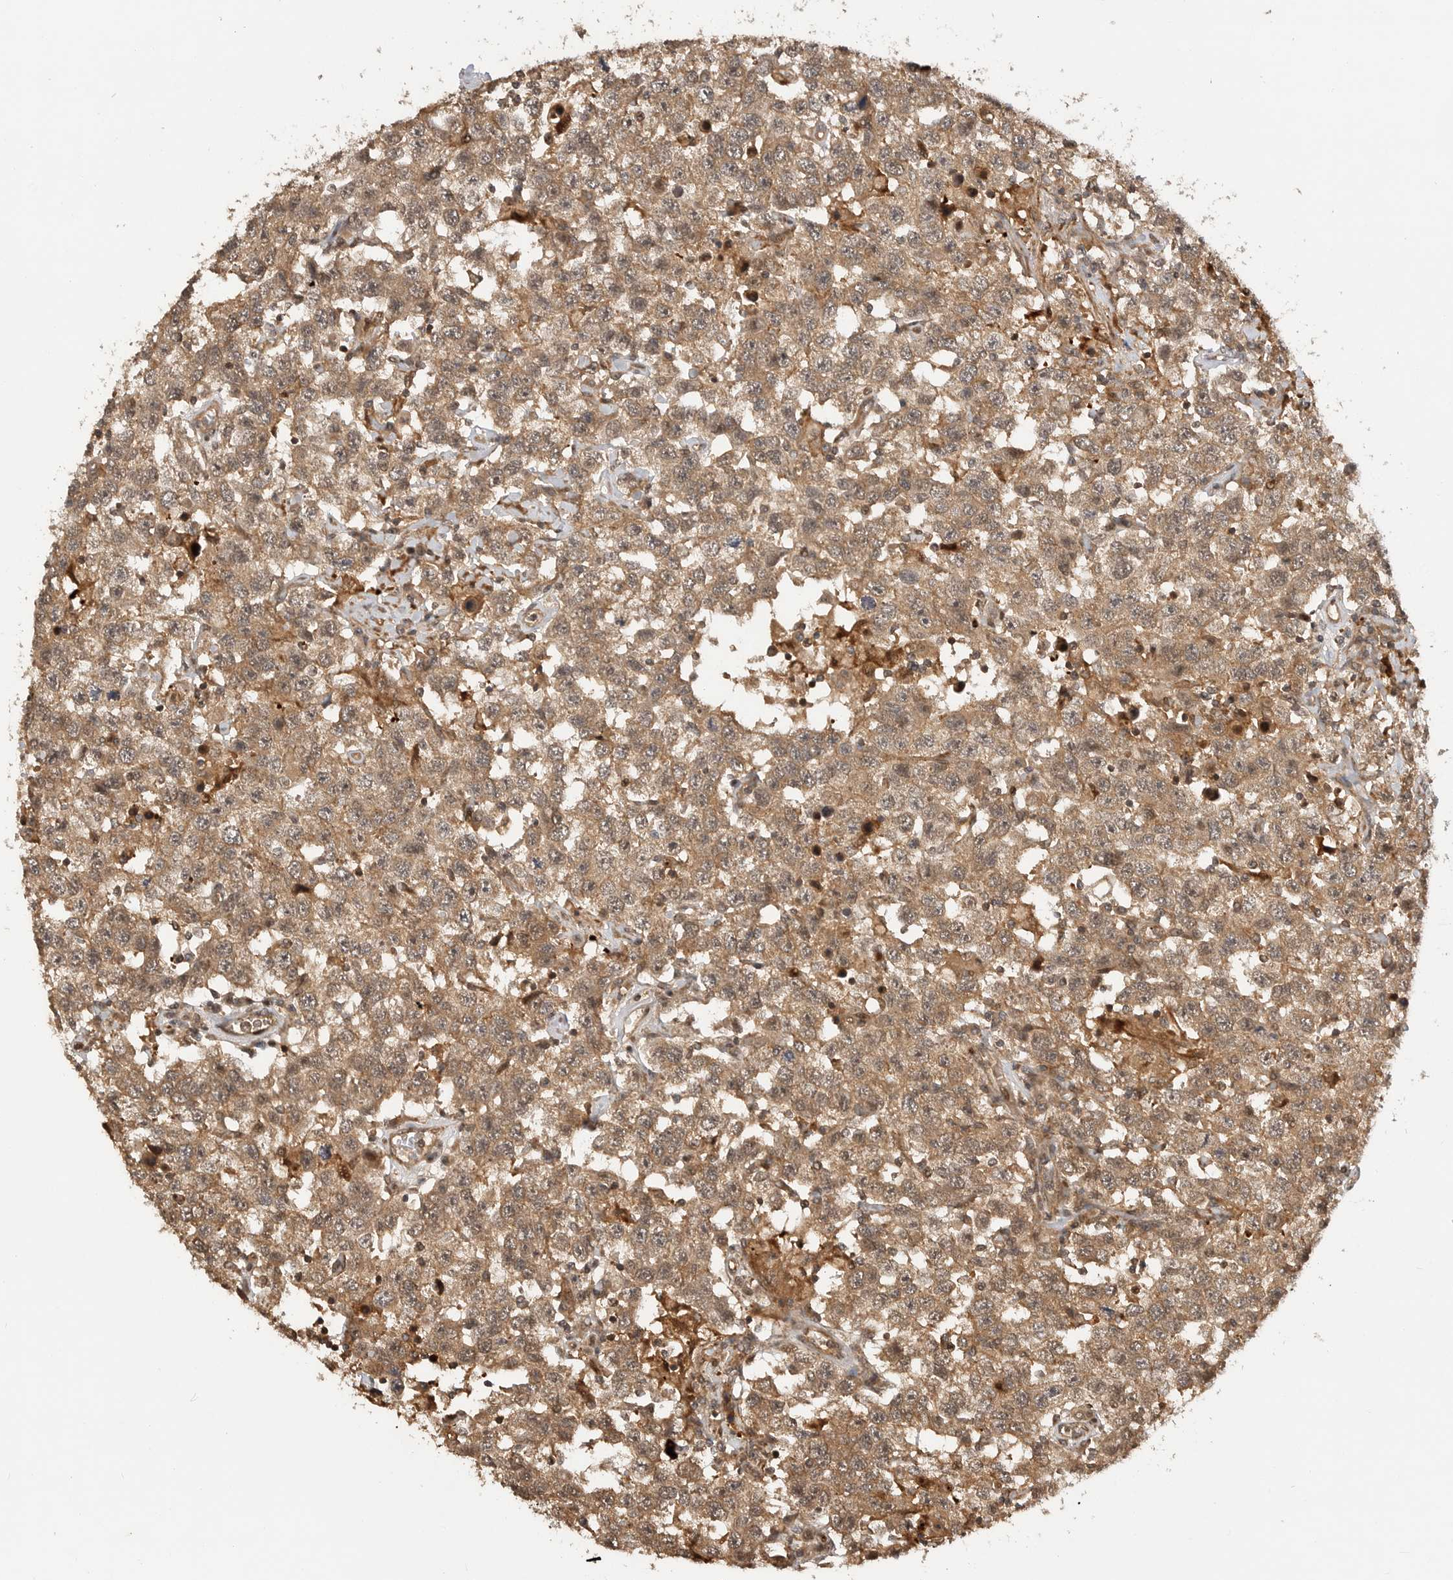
{"staining": {"intensity": "moderate", "quantity": ">75%", "location": "cytoplasmic/membranous"}, "tissue": "testis cancer", "cell_type": "Tumor cells", "image_type": "cancer", "snomed": [{"axis": "morphology", "description": "Seminoma, NOS"}, {"axis": "topography", "description": "Testis"}], "caption": "This is a histology image of immunohistochemistry (IHC) staining of seminoma (testis), which shows moderate expression in the cytoplasmic/membranous of tumor cells.", "gene": "ADPRS", "patient": {"sex": "male", "age": 41}}